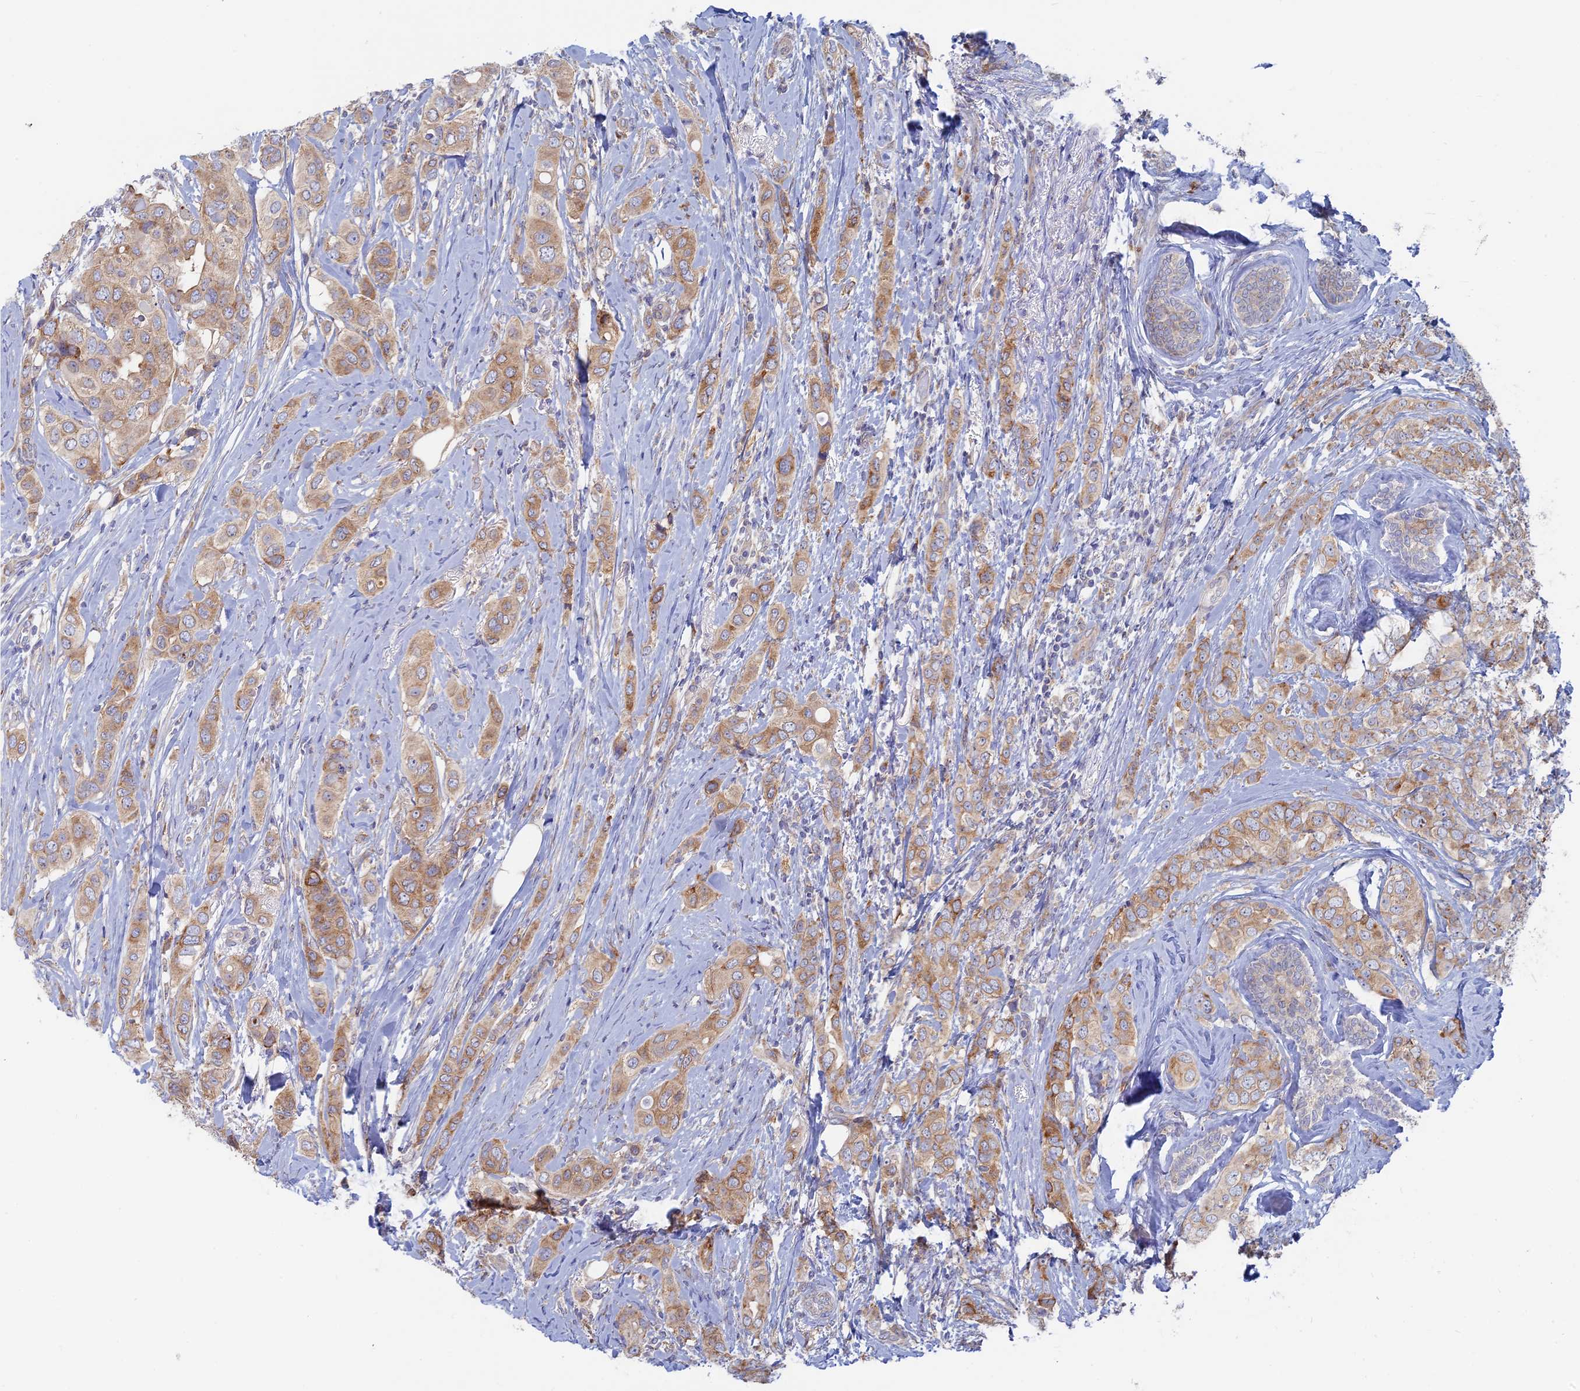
{"staining": {"intensity": "moderate", "quantity": ">75%", "location": "cytoplasmic/membranous"}, "tissue": "breast cancer", "cell_type": "Tumor cells", "image_type": "cancer", "snomed": [{"axis": "morphology", "description": "Lobular carcinoma"}, {"axis": "topography", "description": "Breast"}], "caption": "A brown stain labels moderate cytoplasmic/membranous expression of a protein in breast lobular carcinoma tumor cells. (brown staining indicates protein expression, while blue staining denotes nuclei).", "gene": "TBC1D30", "patient": {"sex": "female", "age": 51}}